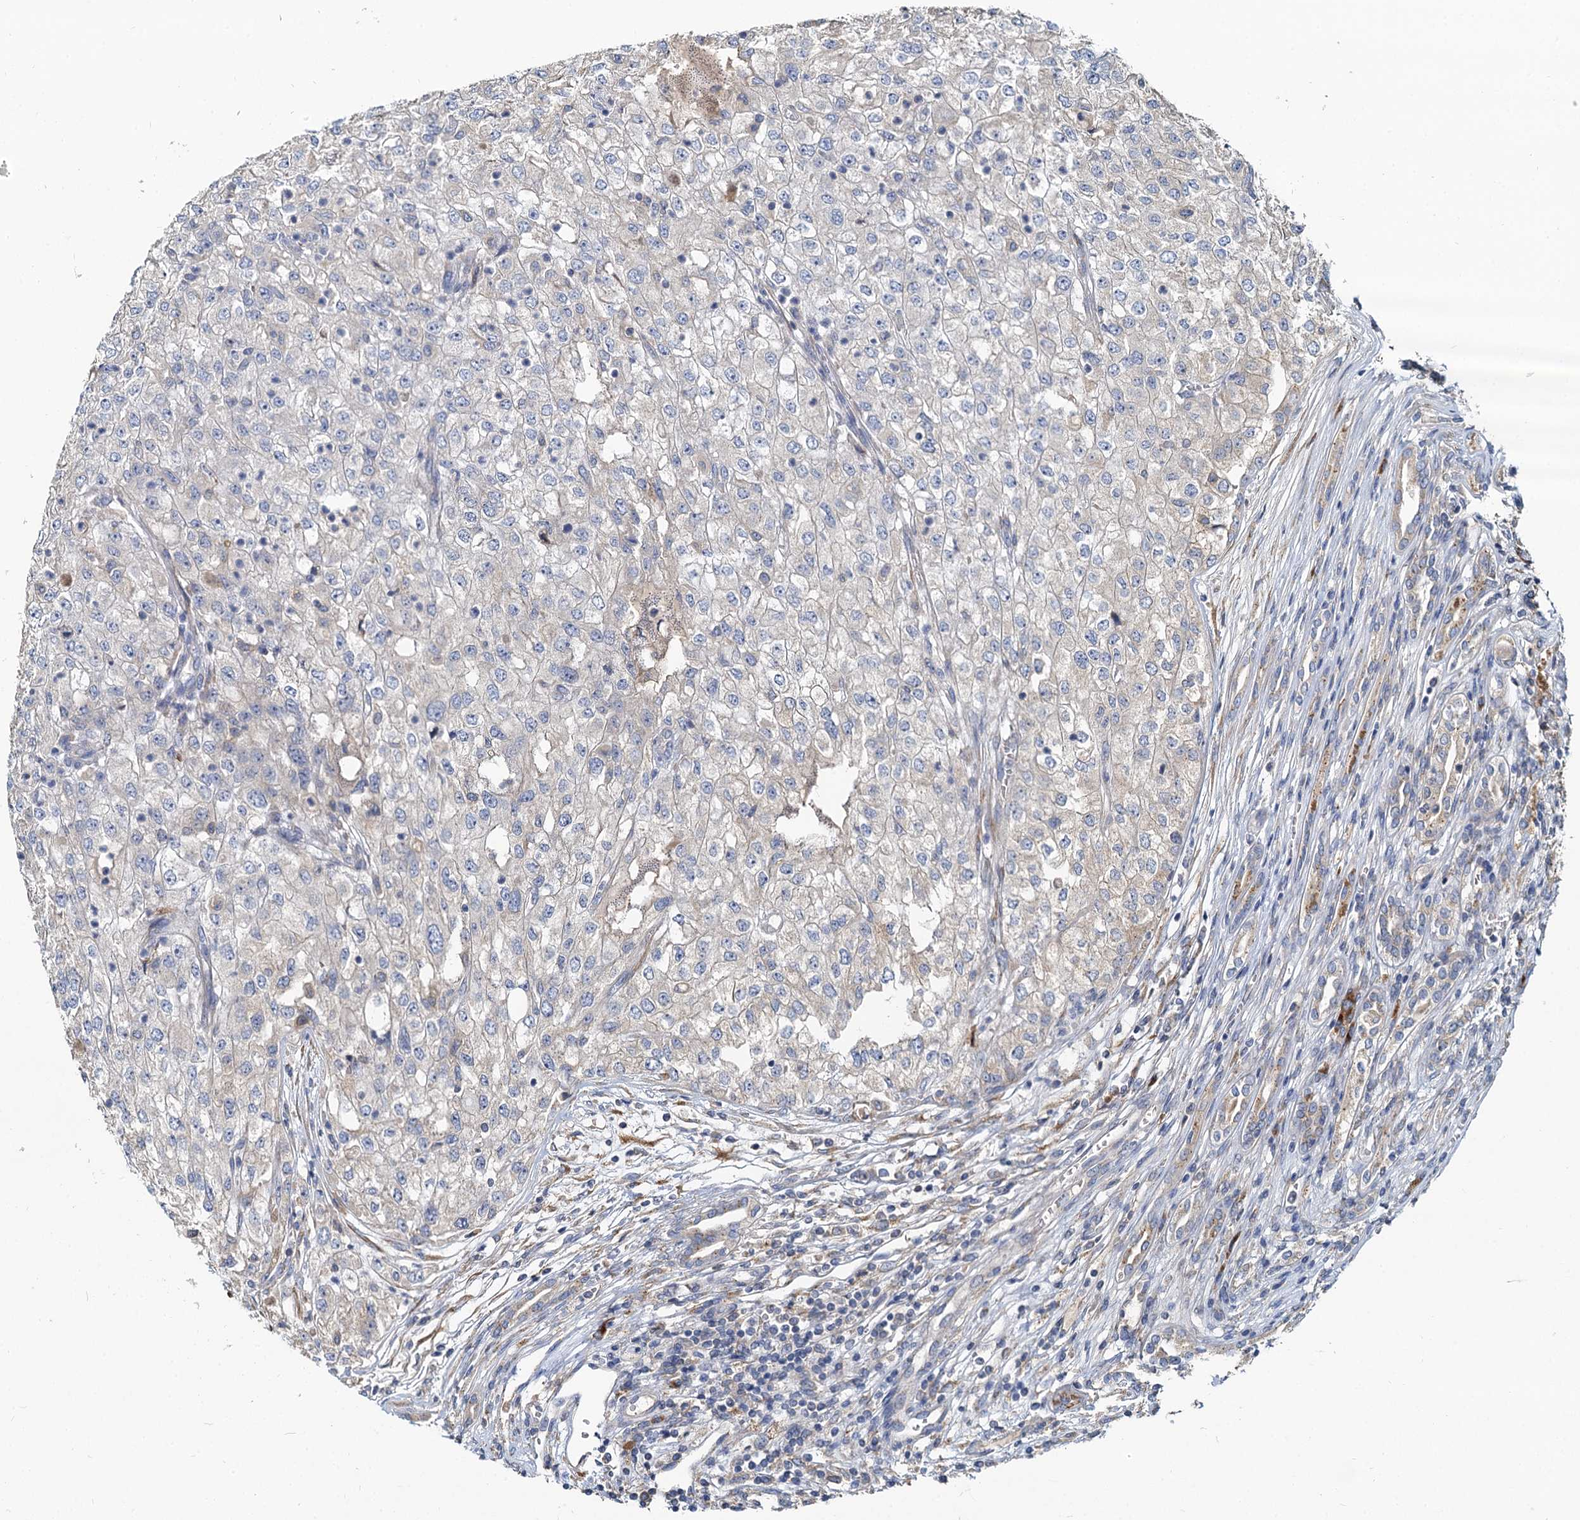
{"staining": {"intensity": "negative", "quantity": "none", "location": "none"}, "tissue": "renal cancer", "cell_type": "Tumor cells", "image_type": "cancer", "snomed": [{"axis": "morphology", "description": "Adenocarcinoma, NOS"}, {"axis": "topography", "description": "Kidney"}], "caption": "DAB (3,3'-diaminobenzidine) immunohistochemical staining of renal cancer (adenocarcinoma) demonstrates no significant expression in tumor cells. (Stains: DAB (3,3'-diaminobenzidine) immunohistochemistry (IHC) with hematoxylin counter stain, Microscopy: brightfield microscopy at high magnification).", "gene": "NKAPD1", "patient": {"sex": "female", "age": 54}}